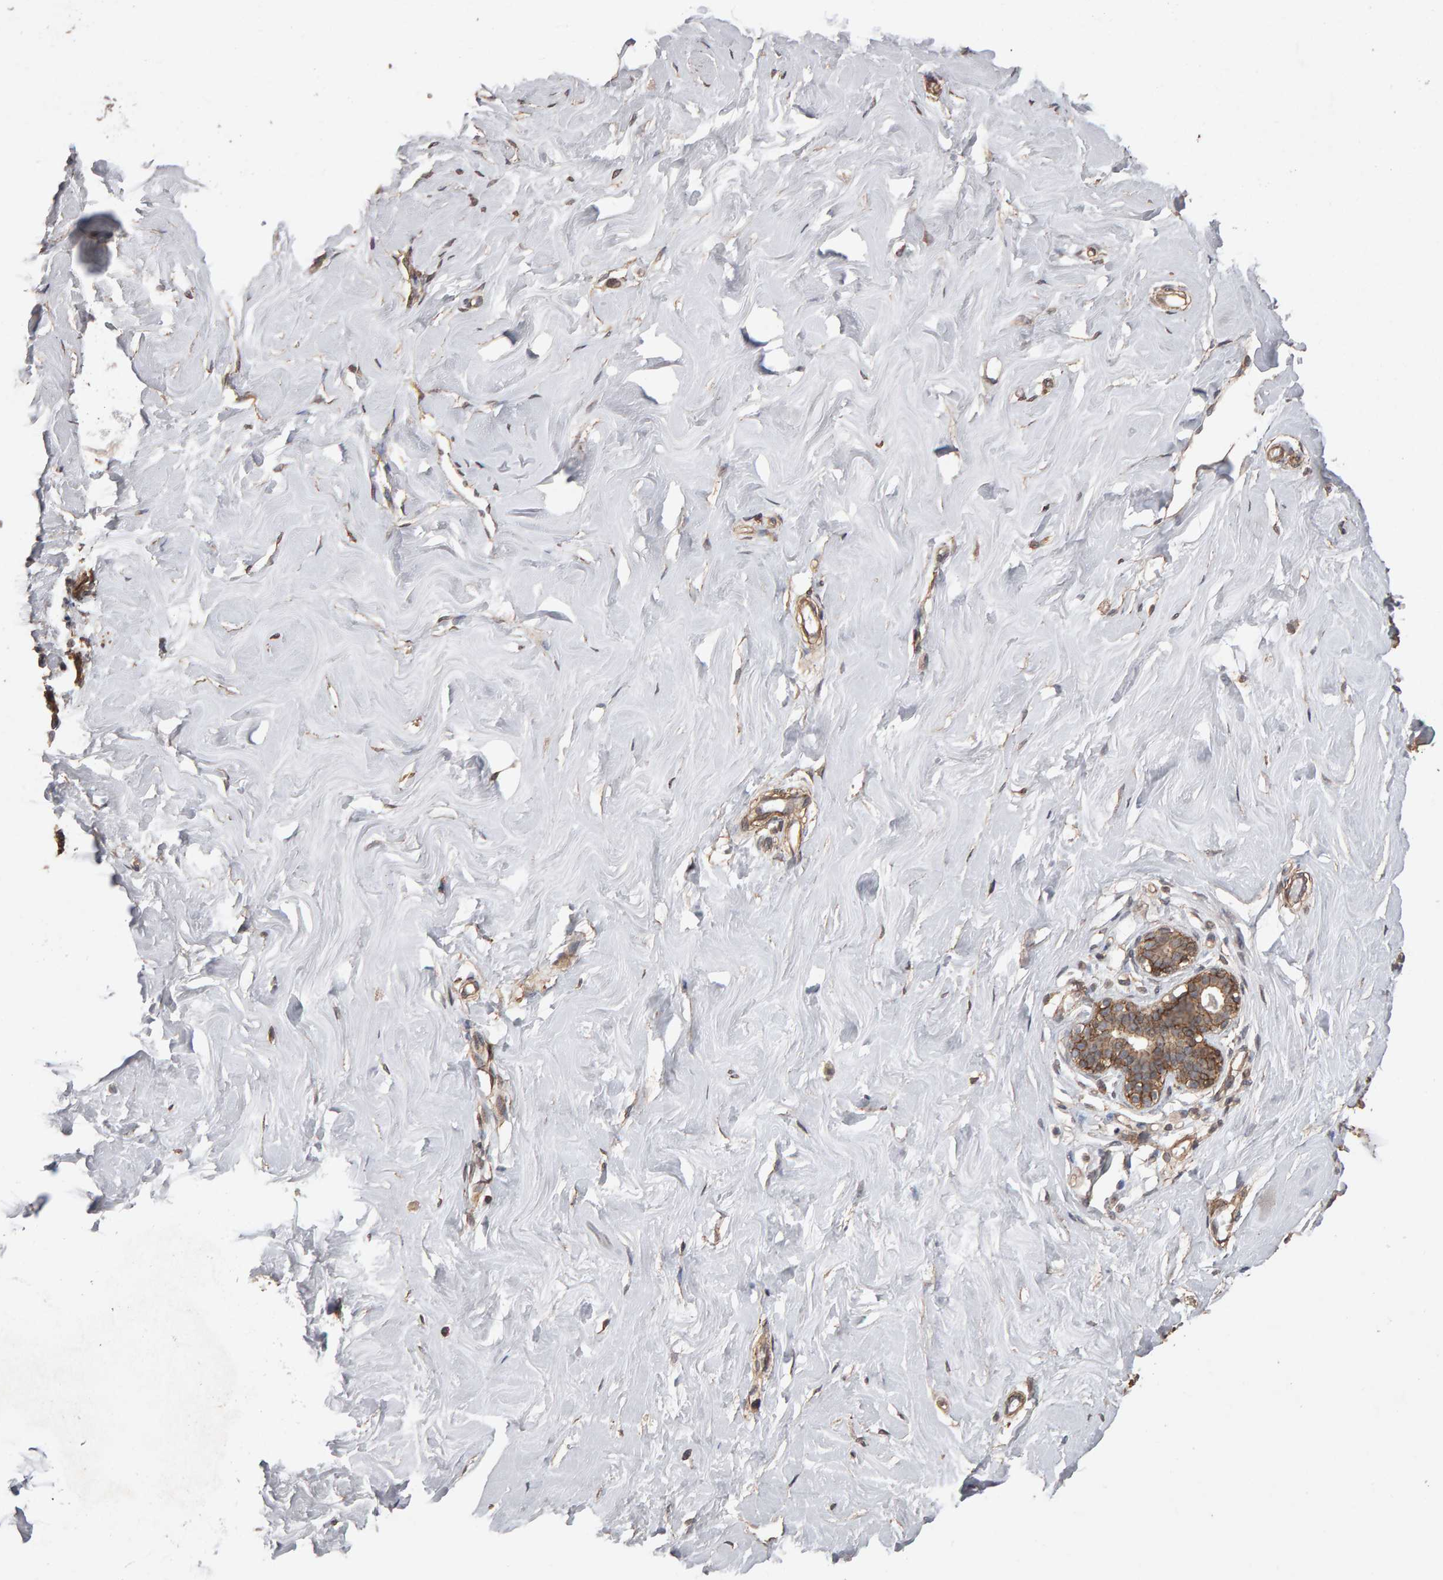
{"staining": {"intensity": "weak", "quantity": "25%-75%", "location": "cytoplasmic/membranous"}, "tissue": "breast", "cell_type": "Adipocytes", "image_type": "normal", "snomed": [{"axis": "morphology", "description": "Normal tissue, NOS"}, {"axis": "topography", "description": "Breast"}], "caption": "Adipocytes reveal low levels of weak cytoplasmic/membranous staining in about 25%-75% of cells in benign human breast.", "gene": "SCRIB", "patient": {"sex": "female", "age": 23}}